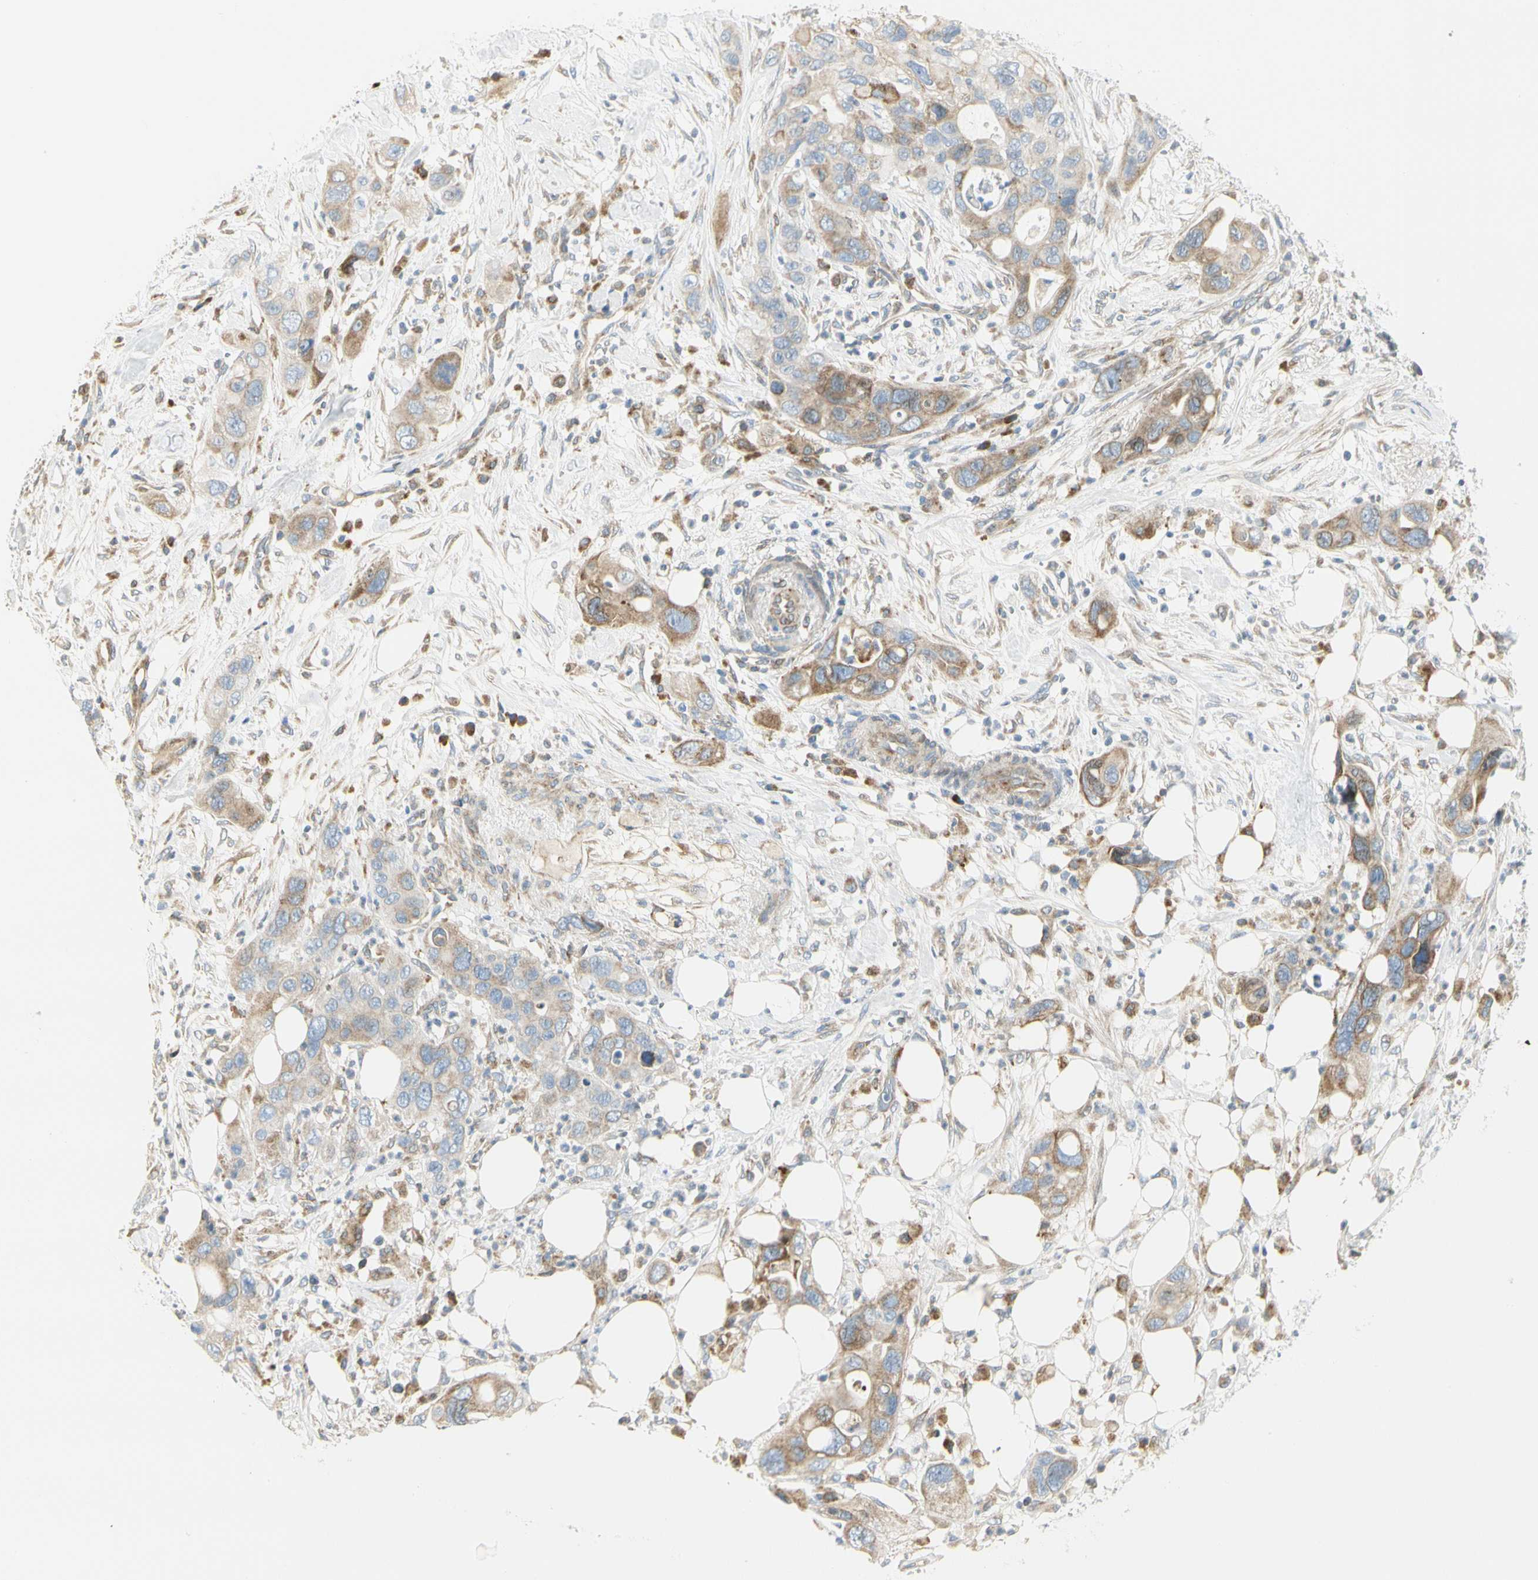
{"staining": {"intensity": "moderate", "quantity": ">75%", "location": "cytoplasmic/membranous"}, "tissue": "pancreatic cancer", "cell_type": "Tumor cells", "image_type": "cancer", "snomed": [{"axis": "morphology", "description": "Adenocarcinoma, NOS"}, {"axis": "topography", "description": "Pancreas"}], "caption": "About >75% of tumor cells in human pancreatic cancer (adenocarcinoma) display moderate cytoplasmic/membranous protein expression as visualized by brown immunohistochemical staining.", "gene": "TNFSF11", "patient": {"sex": "female", "age": 71}}